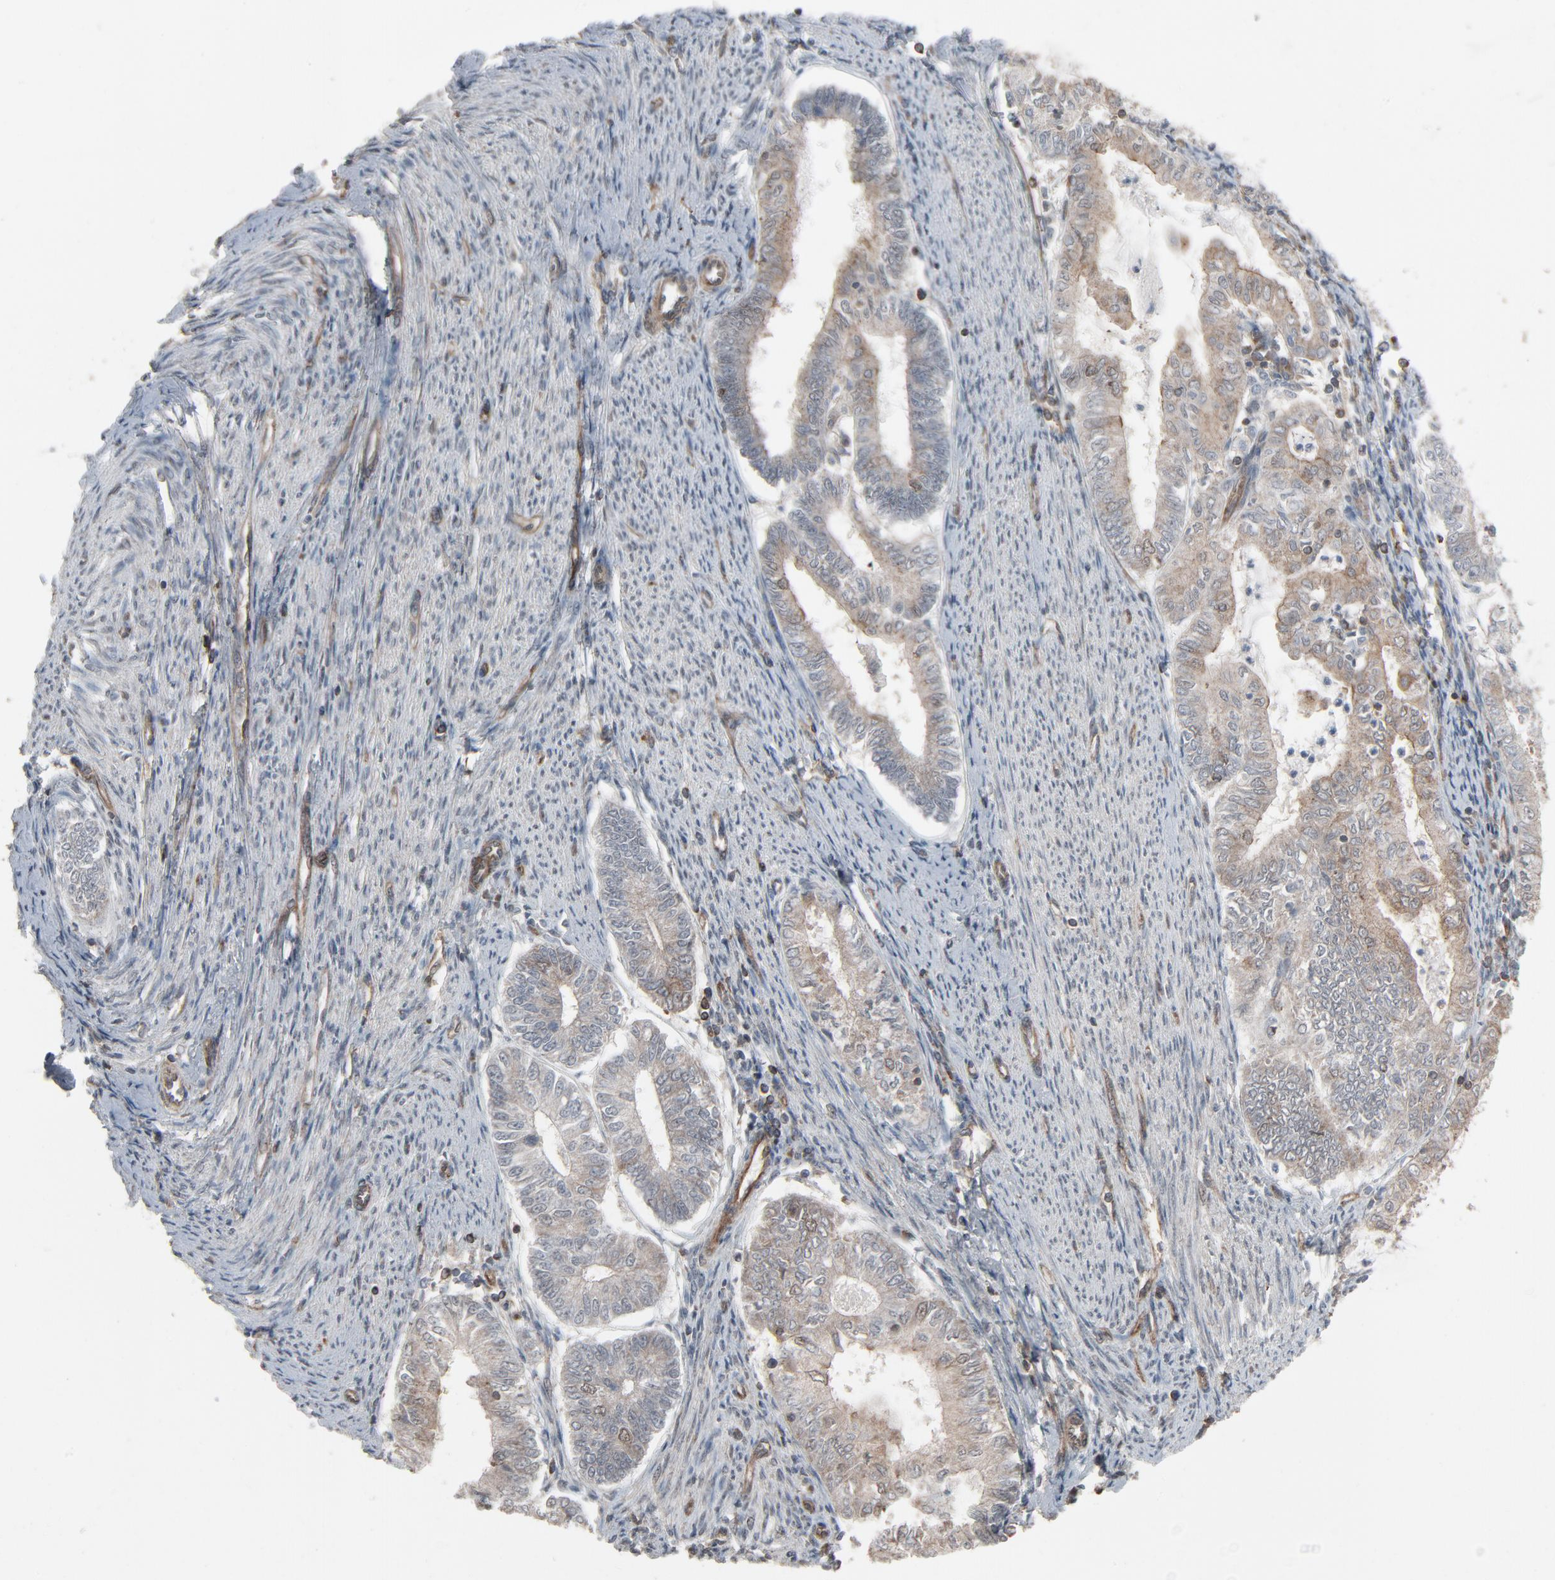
{"staining": {"intensity": "weak", "quantity": "<25%", "location": "cytoplasmic/membranous"}, "tissue": "endometrial cancer", "cell_type": "Tumor cells", "image_type": "cancer", "snomed": [{"axis": "morphology", "description": "Adenocarcinoma, NOS"}, {"axis": "topography", "description": "Endometrium"}], "caption": "Endometrial cancer (adenocarcinoma) was stained to show a protein in brown. There is no significant positivity in tumor cells.", "gene": "OPTN", "patient": {"sex": "female", "age": 66}}